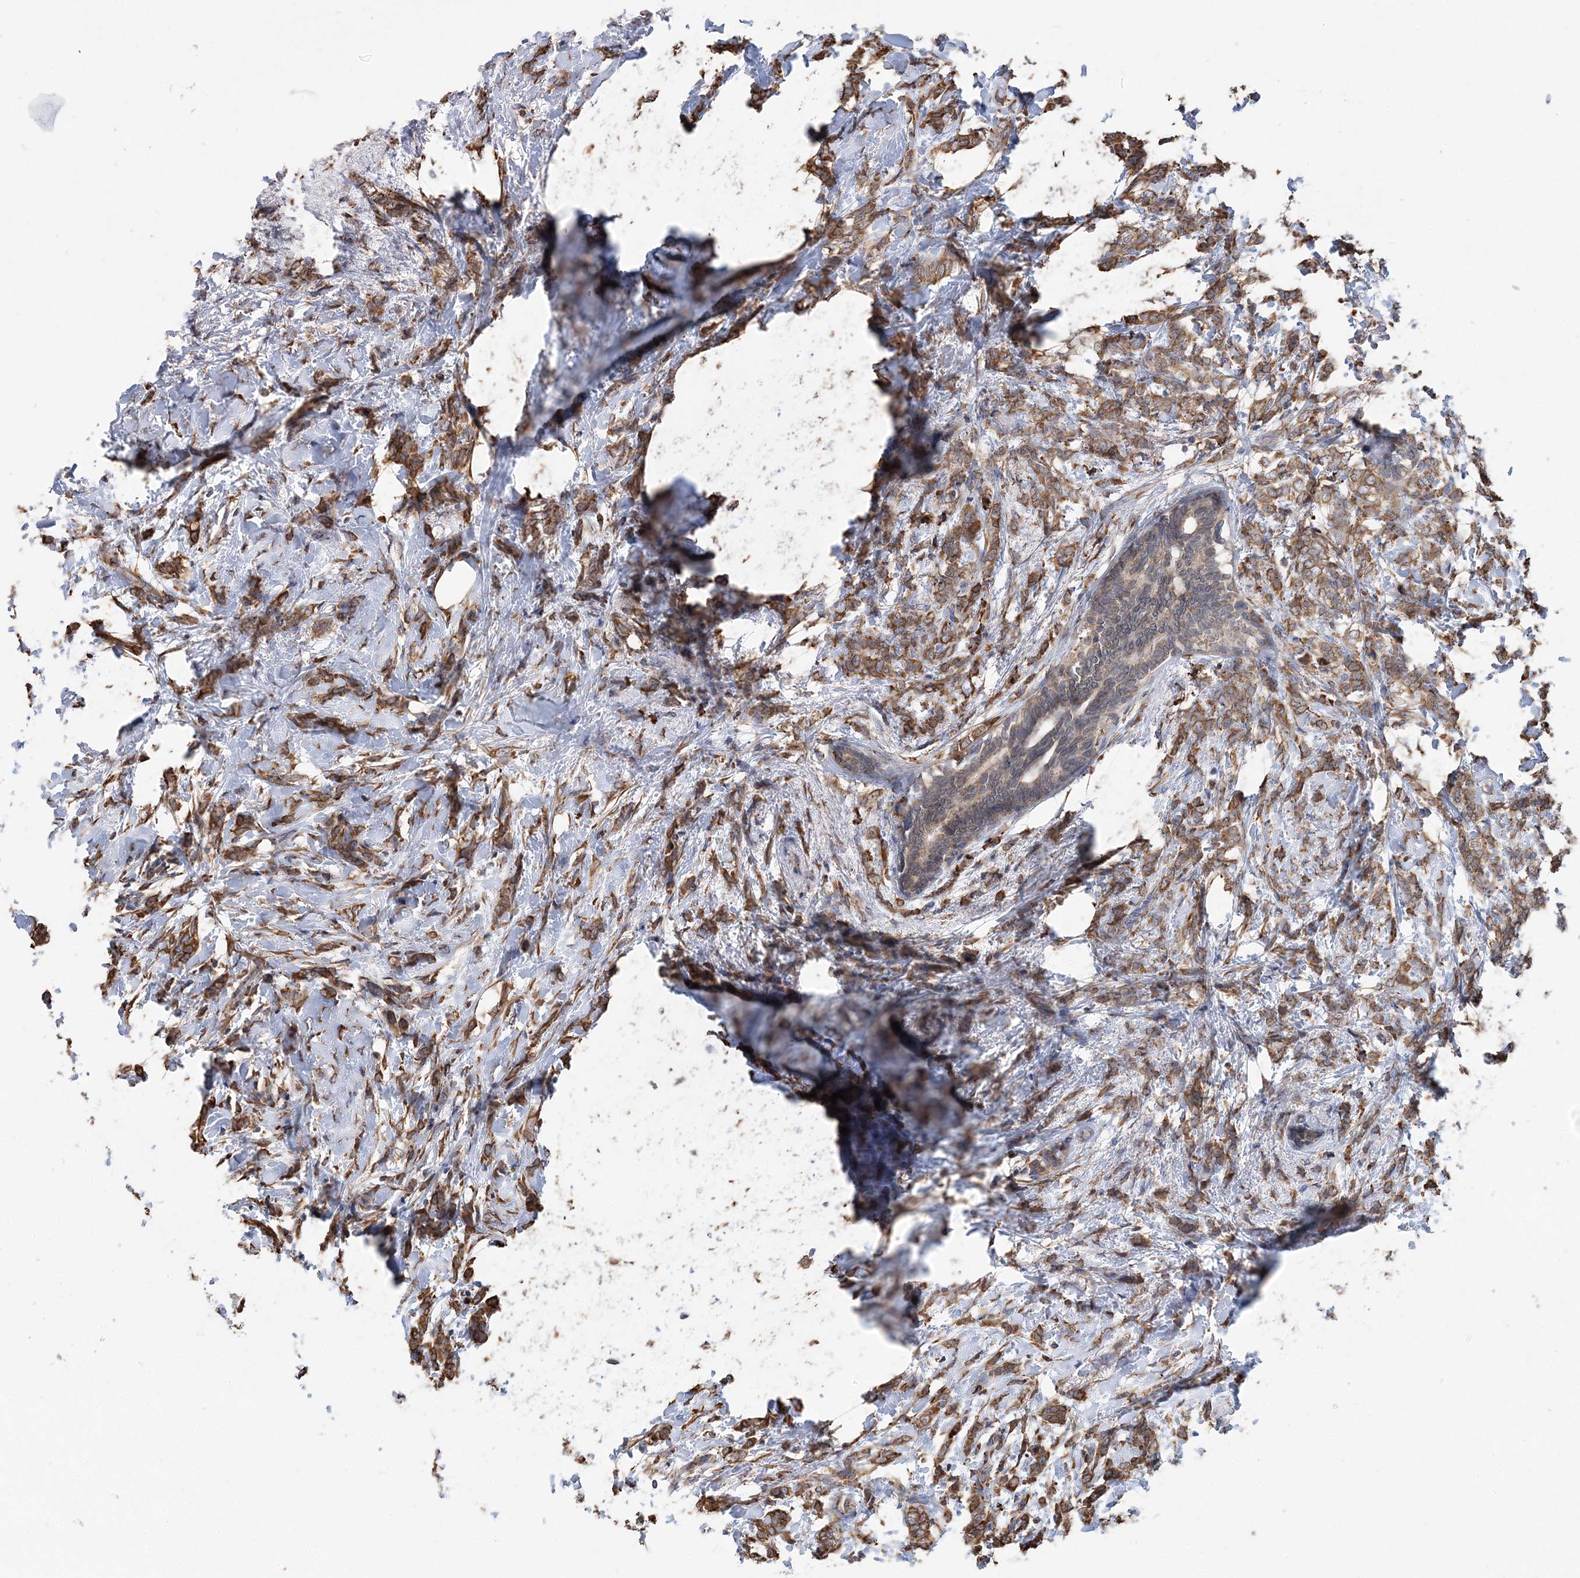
{"staining": {"intensity": "moderate", "quantity": ">75%", "location": "cytoplasmic/membranous"}, "tissue": "breast cancer", "cell_type": "Tumor cells", "image_type": "cancer", "snomed": [{"axis": "morphology", "description": "Lobular carcinoma, in situ"}, {"axis": "morphology", "description": "Lobular carcinoma"}, {"axis": "topography", "description": "Breast"}], "caption": "Immunohistochemical staining of human breast cancer (lobular carcinoma in situ) reveals medium levels of moderate cytoplasmic/membranous protein expression in approximately >75% of tumor cells. The staining was performed using DAB to visualize the protein expression in brown, while the nuclei were stained in blue with hematoxylin (Magnification: 20x).", "gene": "WDR12", "patient": {"sex": "female", "age": 41}}